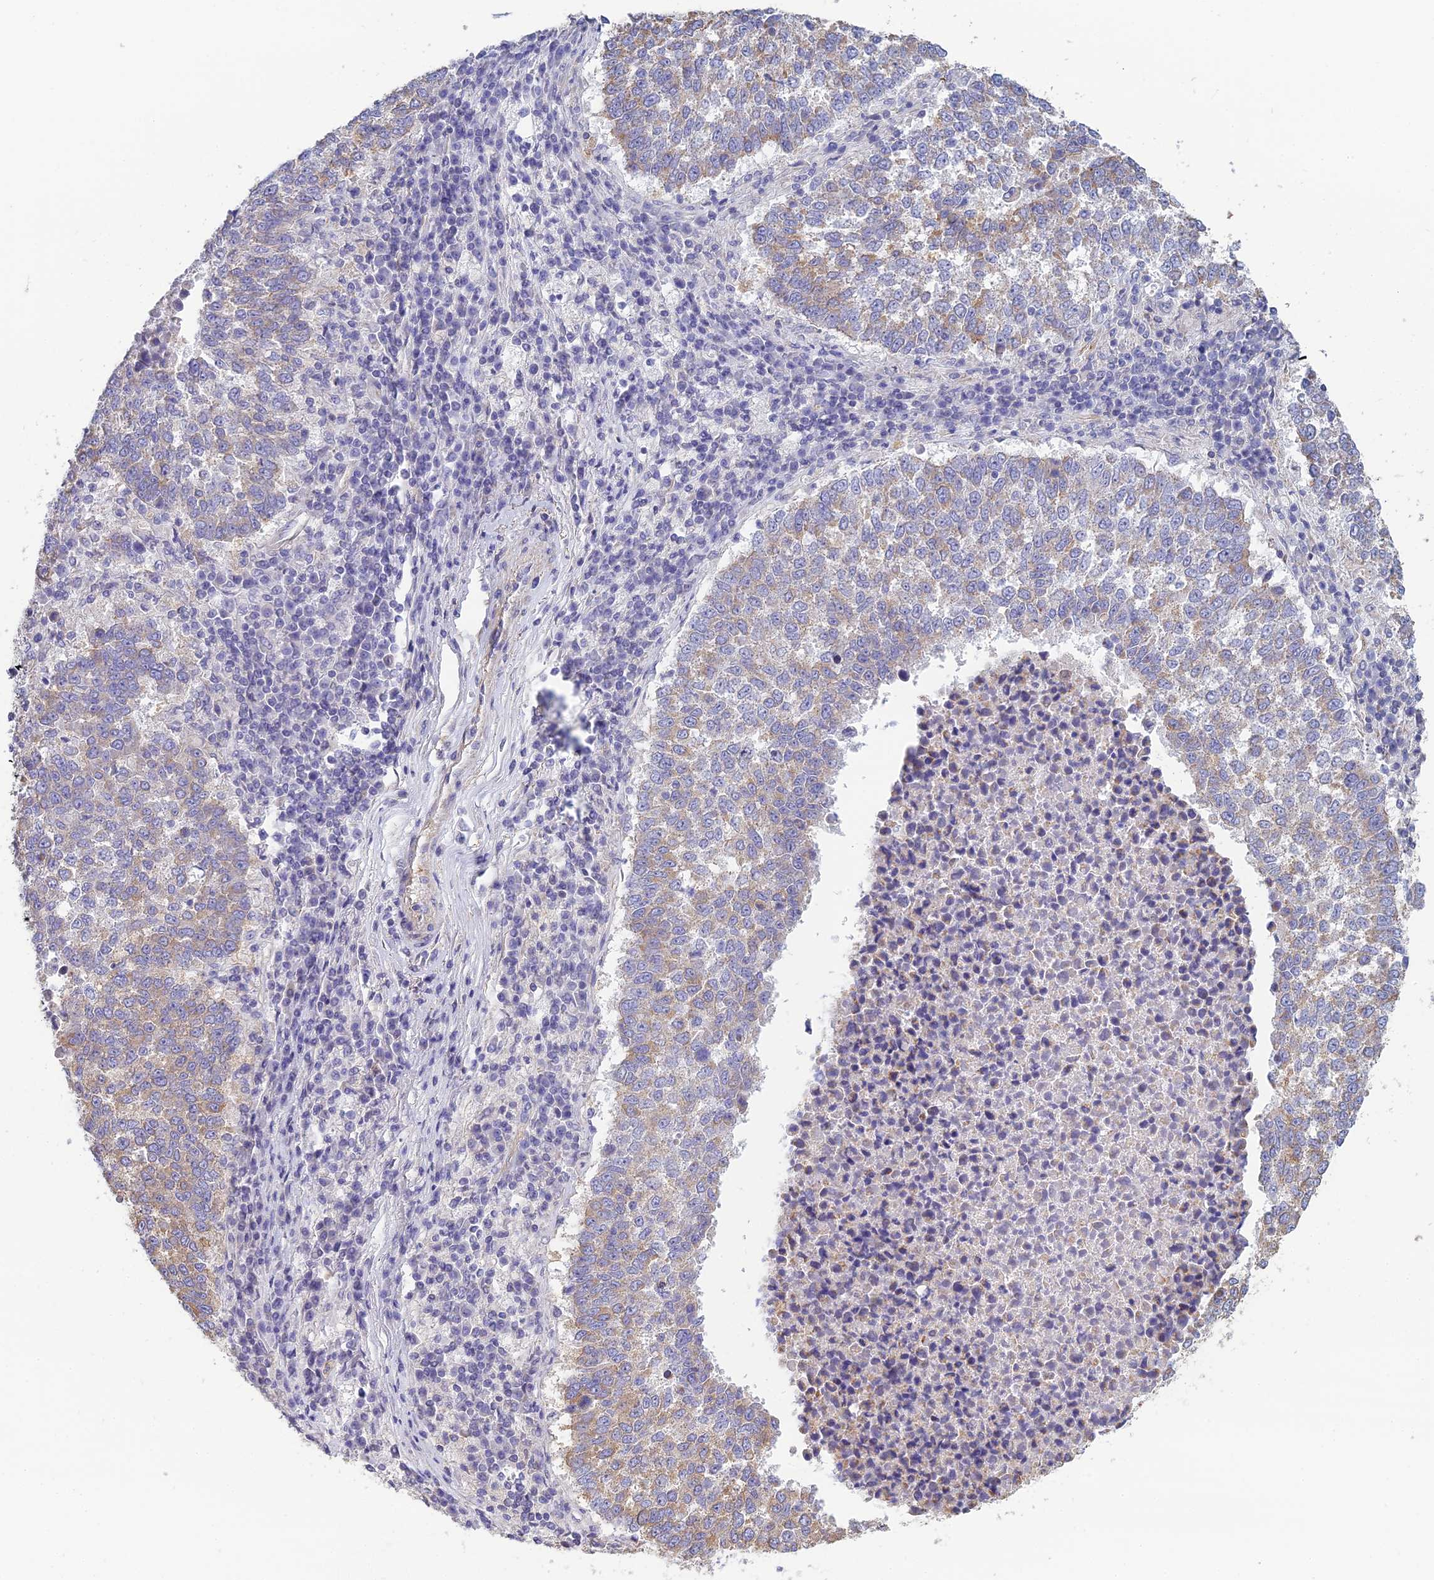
{"staining": {"intensity": "weak", "quantity": "25%-75%", "location": "cytoplasmic/membranous"}, "tissue": "lung cancer", "cell_type": "Tumor cells", "image_type": "cancer", "snomed": [{"axis": "morphology", "description": "Squamous cell carcinoma, NOS"}, {"axis": "topography", "description": "Lung"}], "caption": "High-power microscopy captured an immunohistochemistry micrograph of lung cancer (squamous cell carcinoma), revealing weak cytoplasmic/membranous expression in about 25%-75% of tumor cells. (Stains: DAB in brown, nuclei in blue, Microscopy: brightfield microscopy at high magnification).", "gene": "PCDHA5", "patient": {"sex": "male", "age": 73}}